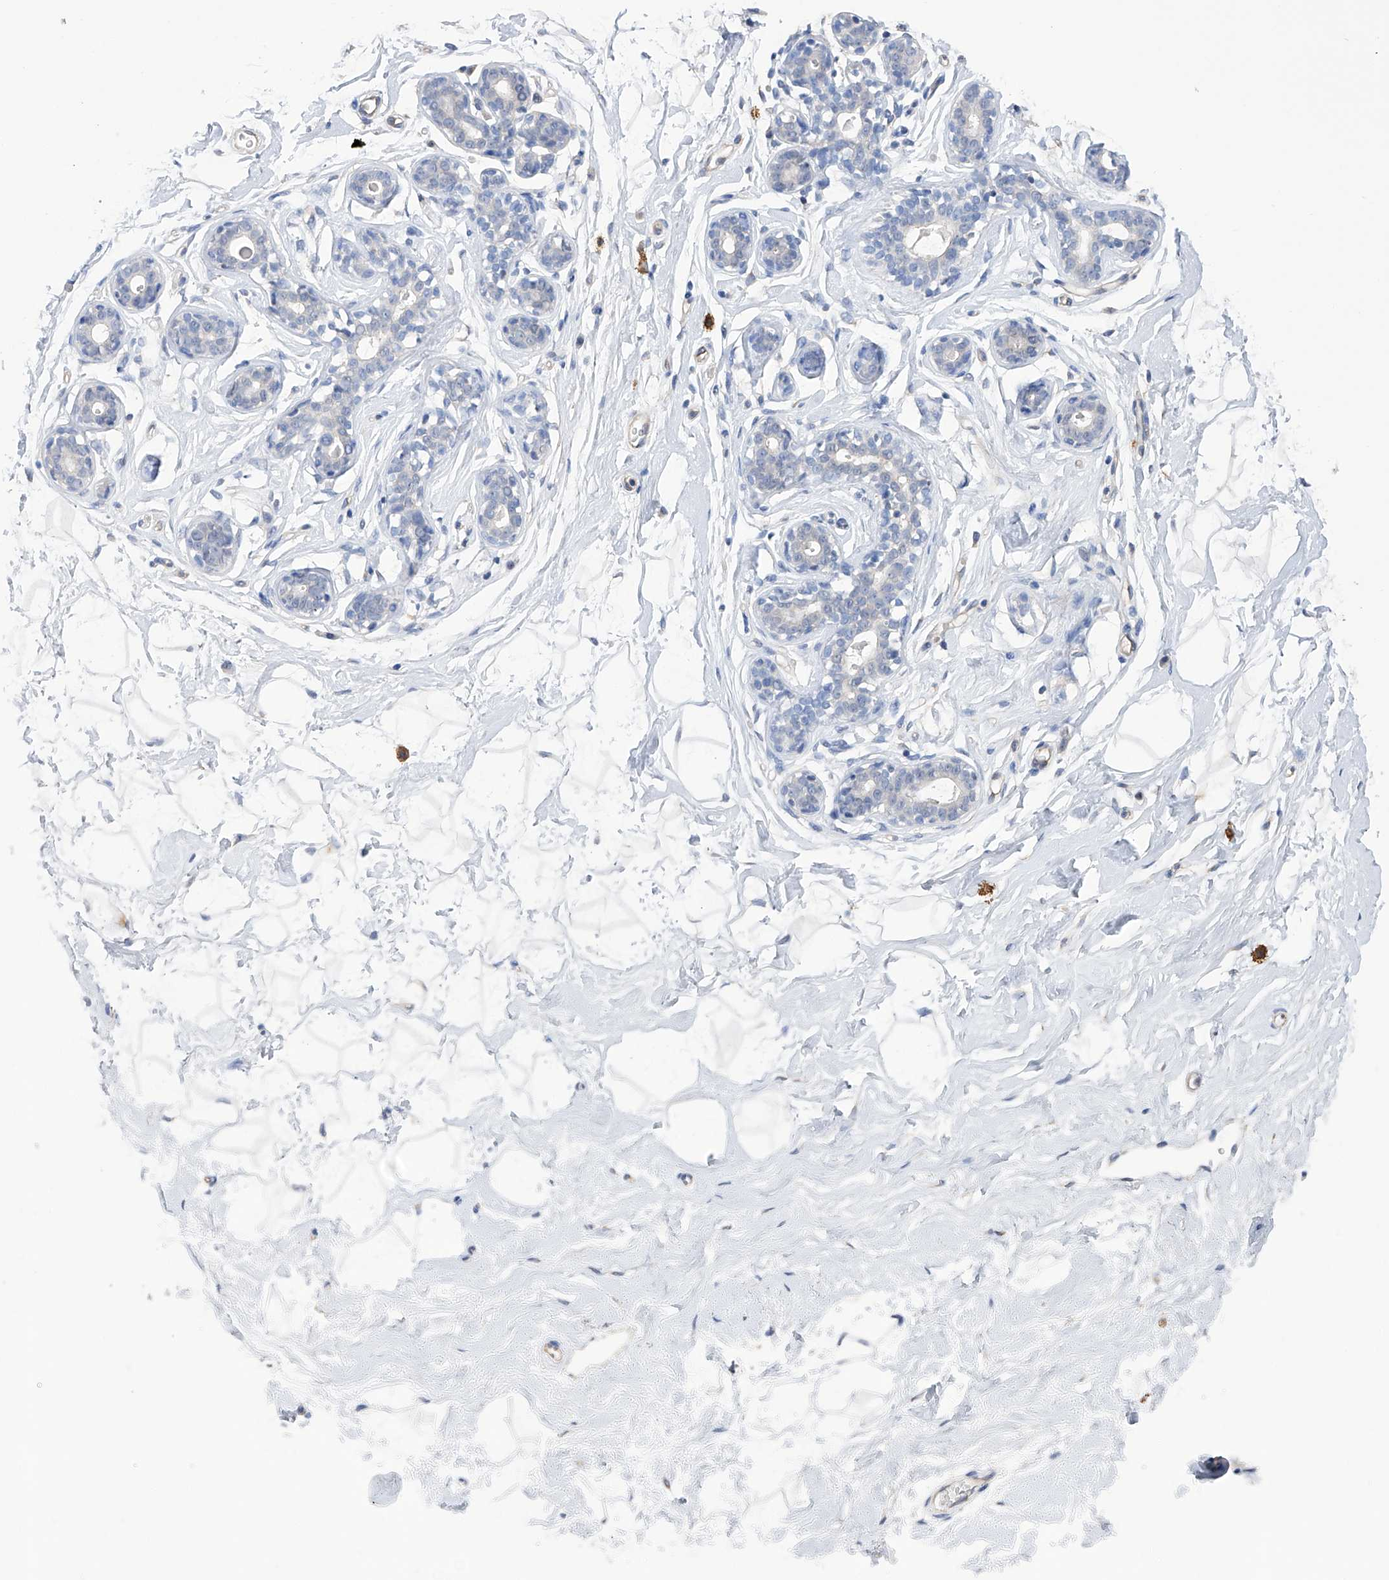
{"staining": {"intensity": "negative", "quantity": "none", "location": "none"}, "tissue": "breast", "cell_type": "Adipocytes", "image_type": "normal", "snomed": [{"axis": "morphology", "description": "Normal tissue, NOS"}, {"axis": "morphology", "description": "Adenoma, NOS"}, {"axis": "topography", "description": "Breast"}], "caption": "Immunohistochemistry (IHC) image of normal breast: breast stained with DAB (3,3'-diaminobenzidine) demonstrates no significant protein staining in adipocytes. (DAB (3,3'-diaminobenzidine) immunohistochemistry, high magnification).", "gene": "PGM3", "patient": {"sex": "female", "age": 23}}